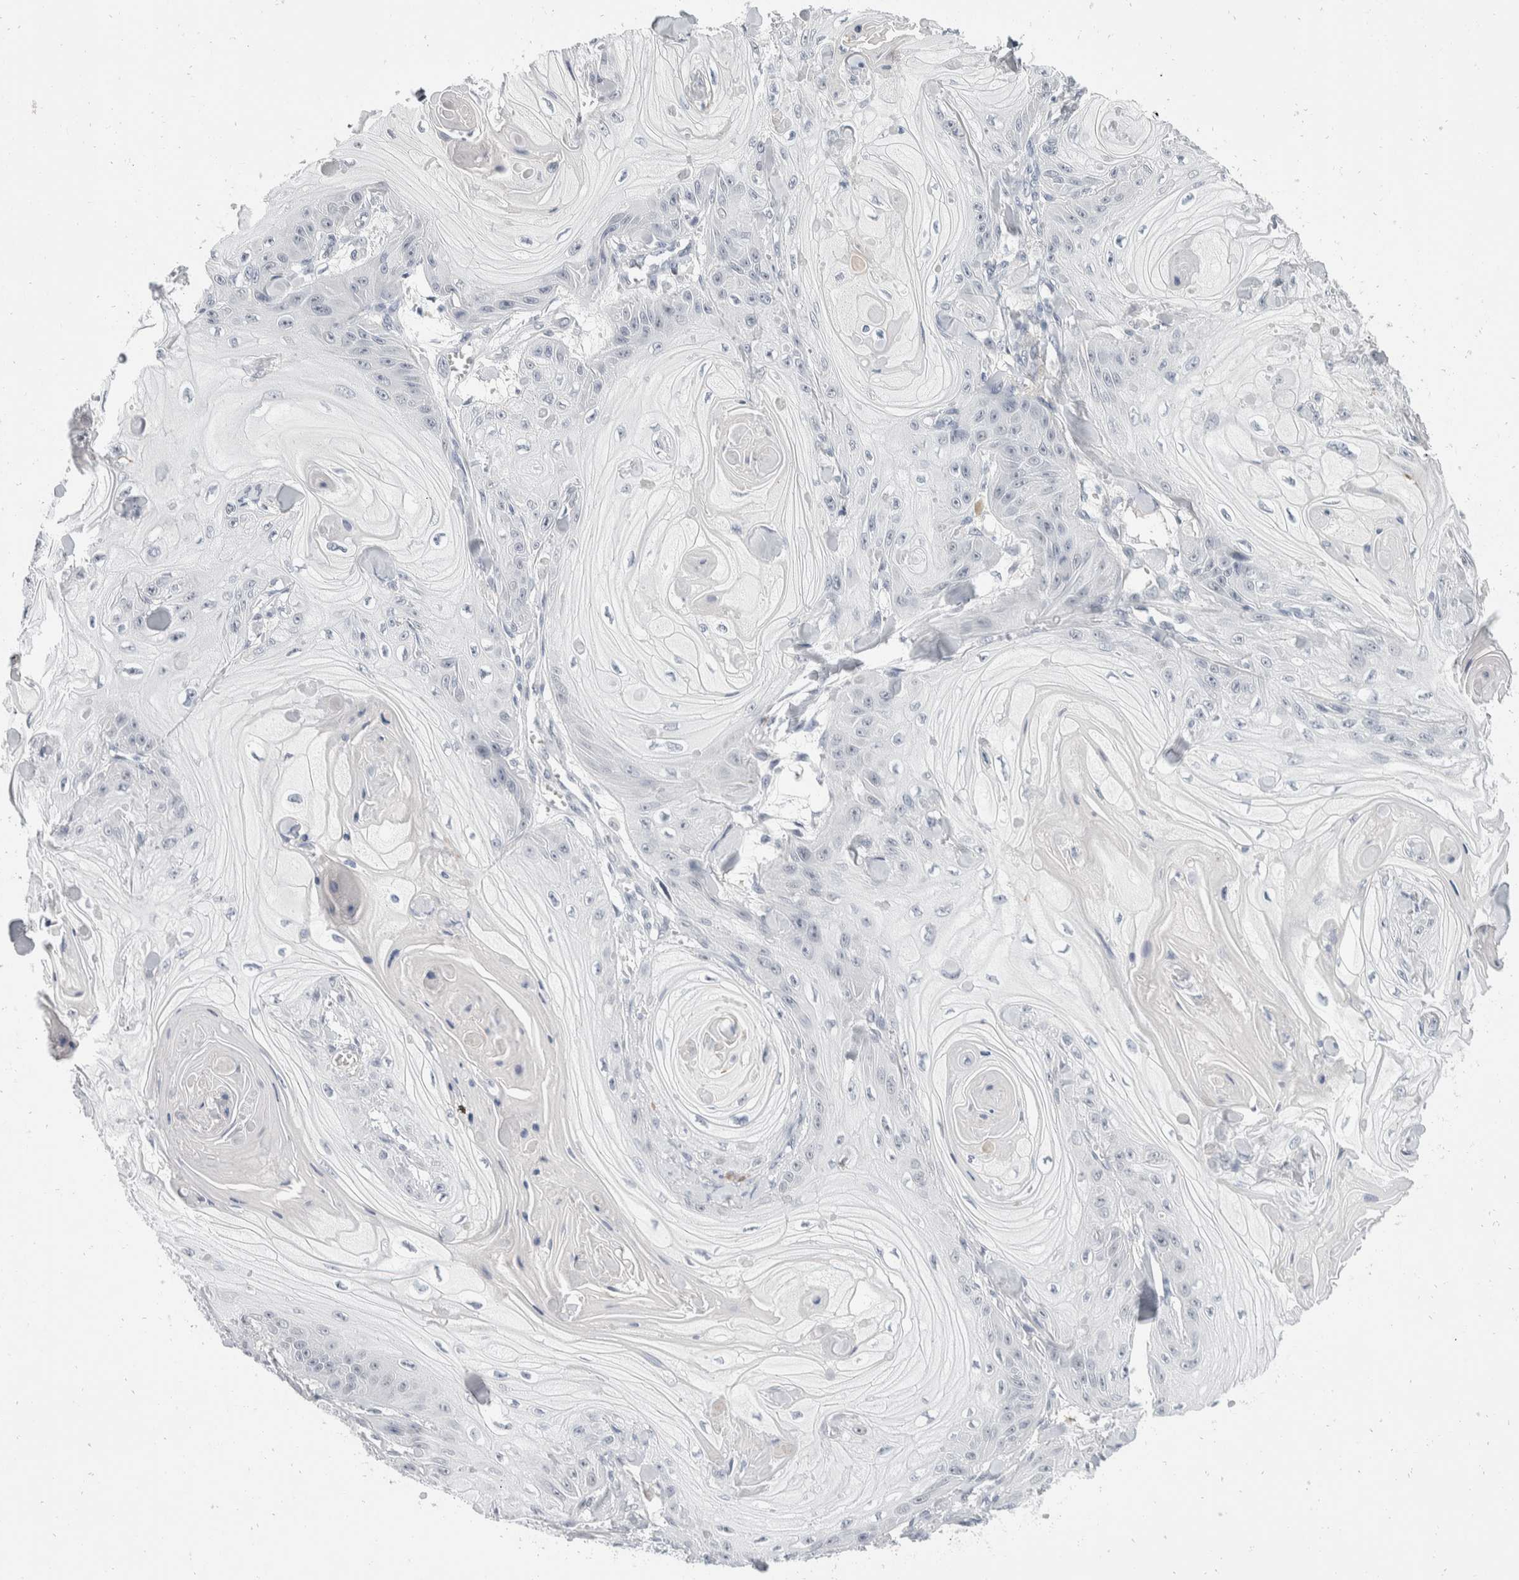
{"staining": {"intensity": "negative", "quantity": "none", "location": "none"}, "tissue": "skin cancer", "cell_type": "Tumor cells", "image_type": "cancer", "snomed": [{"axis": "morphology", "description": "Squamous cell carcinoma, NOS"}, {"axis": "topography", "description": "Skin"}], "caption": "This is a photomicrograph of immunohistochemistry staining of skin squamous cell carcinoma, which shows no expression in tumor cells. (DAB (3,3'-diaminobenzidine) immunohistochemistry (IHC), high magnification).", "gene": "CATSPERD", "patient": {"sex": "male", "age": 74}}